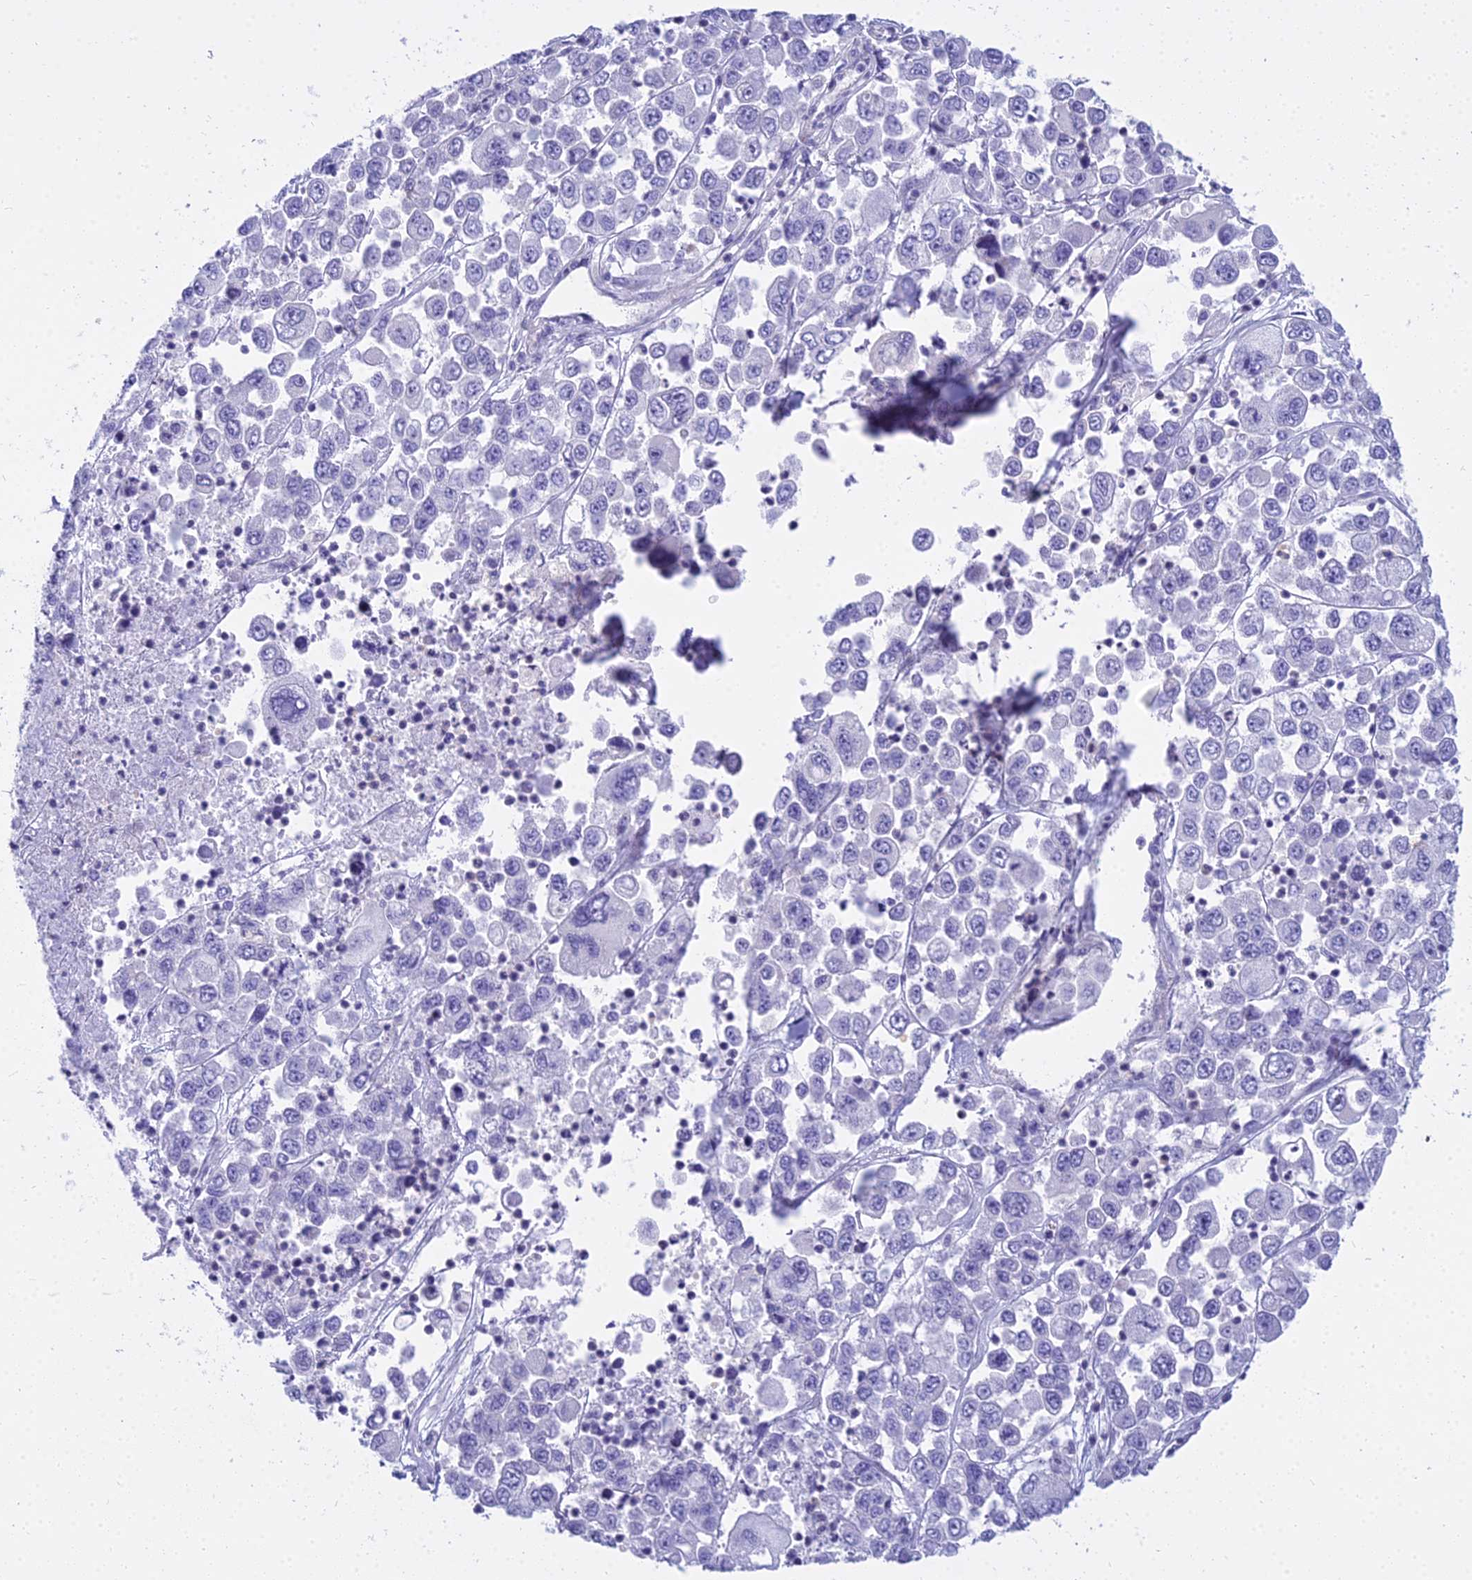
{"staining": {"intensity": "negative", "quantity": "none", "location": "none"}, "tissue": "melanoma", "cell_type": "Tumor cells", "image_type": "cancer", "snomed": [{"axis": "morphology", "description": "Malignant melanoma, Metastatic site"}, {"axis": "topography", "description": "Lymph node"}], "caption": "Melanoma was stained to show a protein in brown. There is no significant expression in tumor cells.", "gene": "SMIM24", "patient": {"sex": "female", "age": 54}}